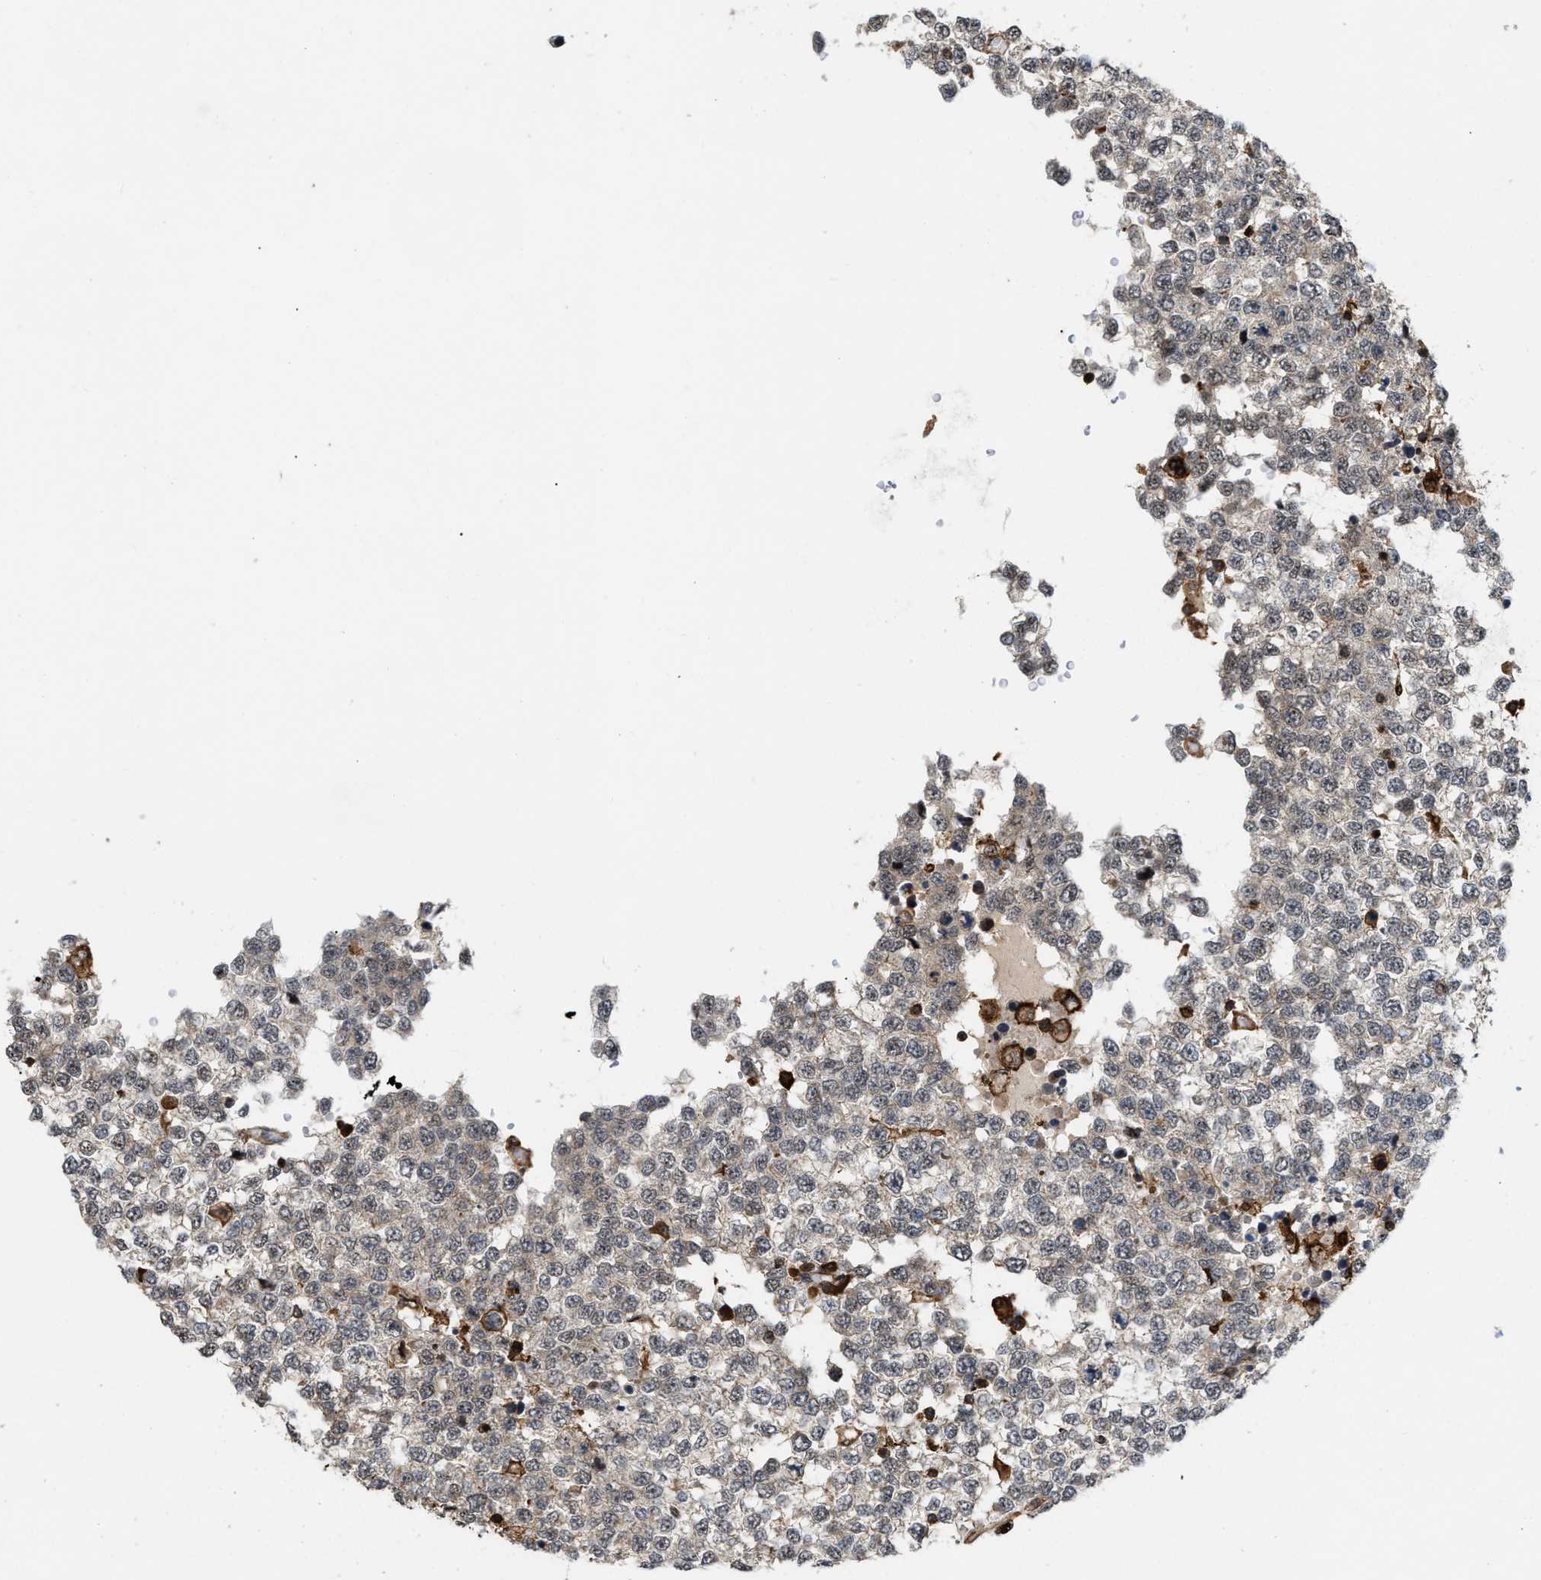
{"staining": {"intensity": "negative", "quantity": "none", "location": "none"}, "tissue": "testis cancer", "cell_type": "Tumor cells", "image_type": "cancer", "snomed": [{"axis": "morphology", "description": "Seminoma, NOS"}, {"axis": "topography", "description": "Testis"}], "caption": "Immunohistochemical staining of seminoma (testis) reveals no significant expression in tumor cells.", "gene": "IQCE", "patient": {"sex": "male", "age": 65}}